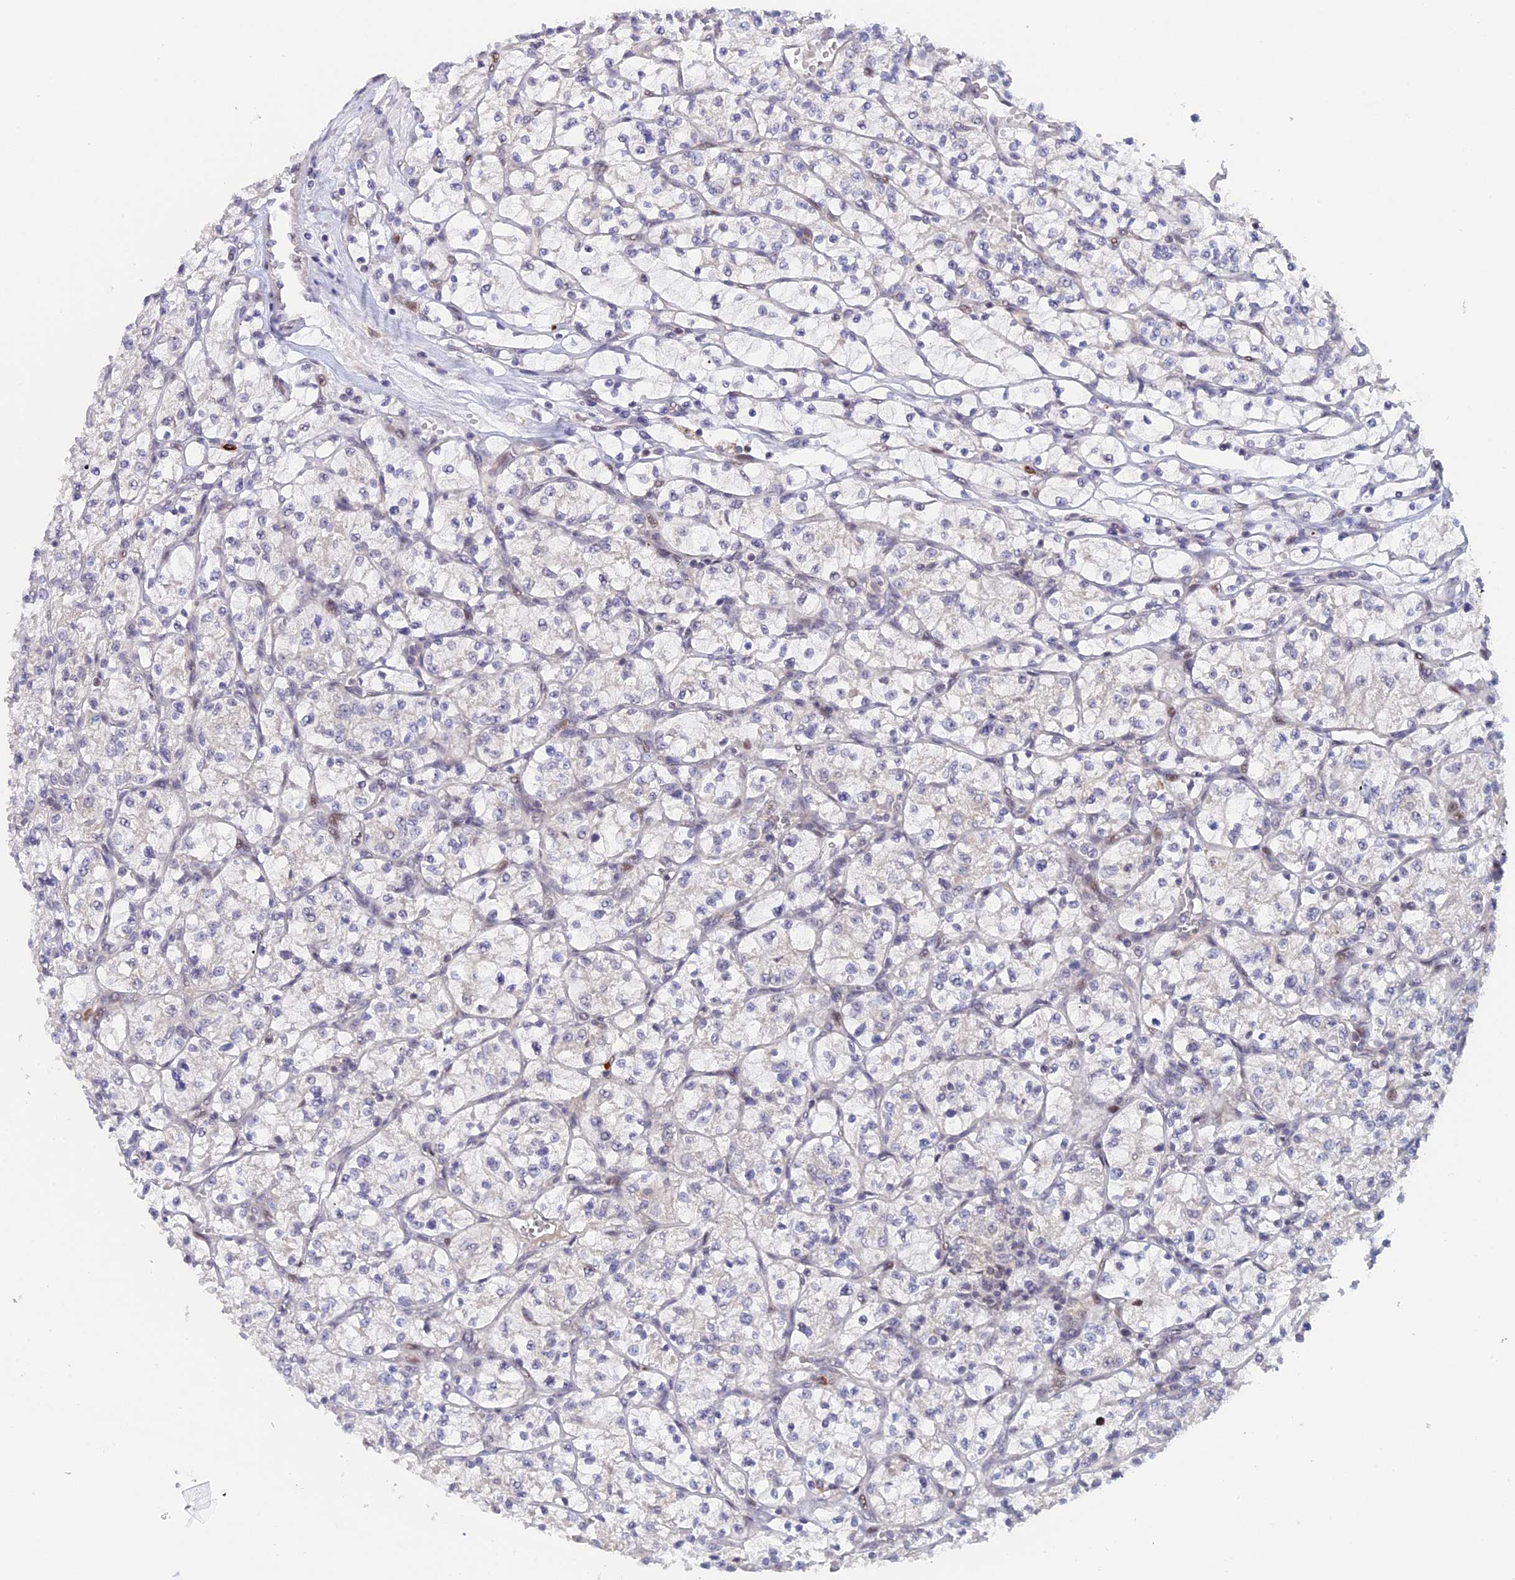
{"staining": {"intensity": "negative", "quantity": "none", "location": "none"}, "tissue": "renal cancer", "cell_type": "Tumor cells", "image_type": "cancer", "snomed": [{"axis": "morphology", "description": "Adenocarcinoma, NOS"}, {"axis": "topography", "description": "Kidney"}], "caption": "Human adenocarcinoma (renal) stained for a protein using immunohistochemistry shows no expression in tumor cells.", "gene": "GSKIP", "patient": {"sex": "female", "age": 64}}